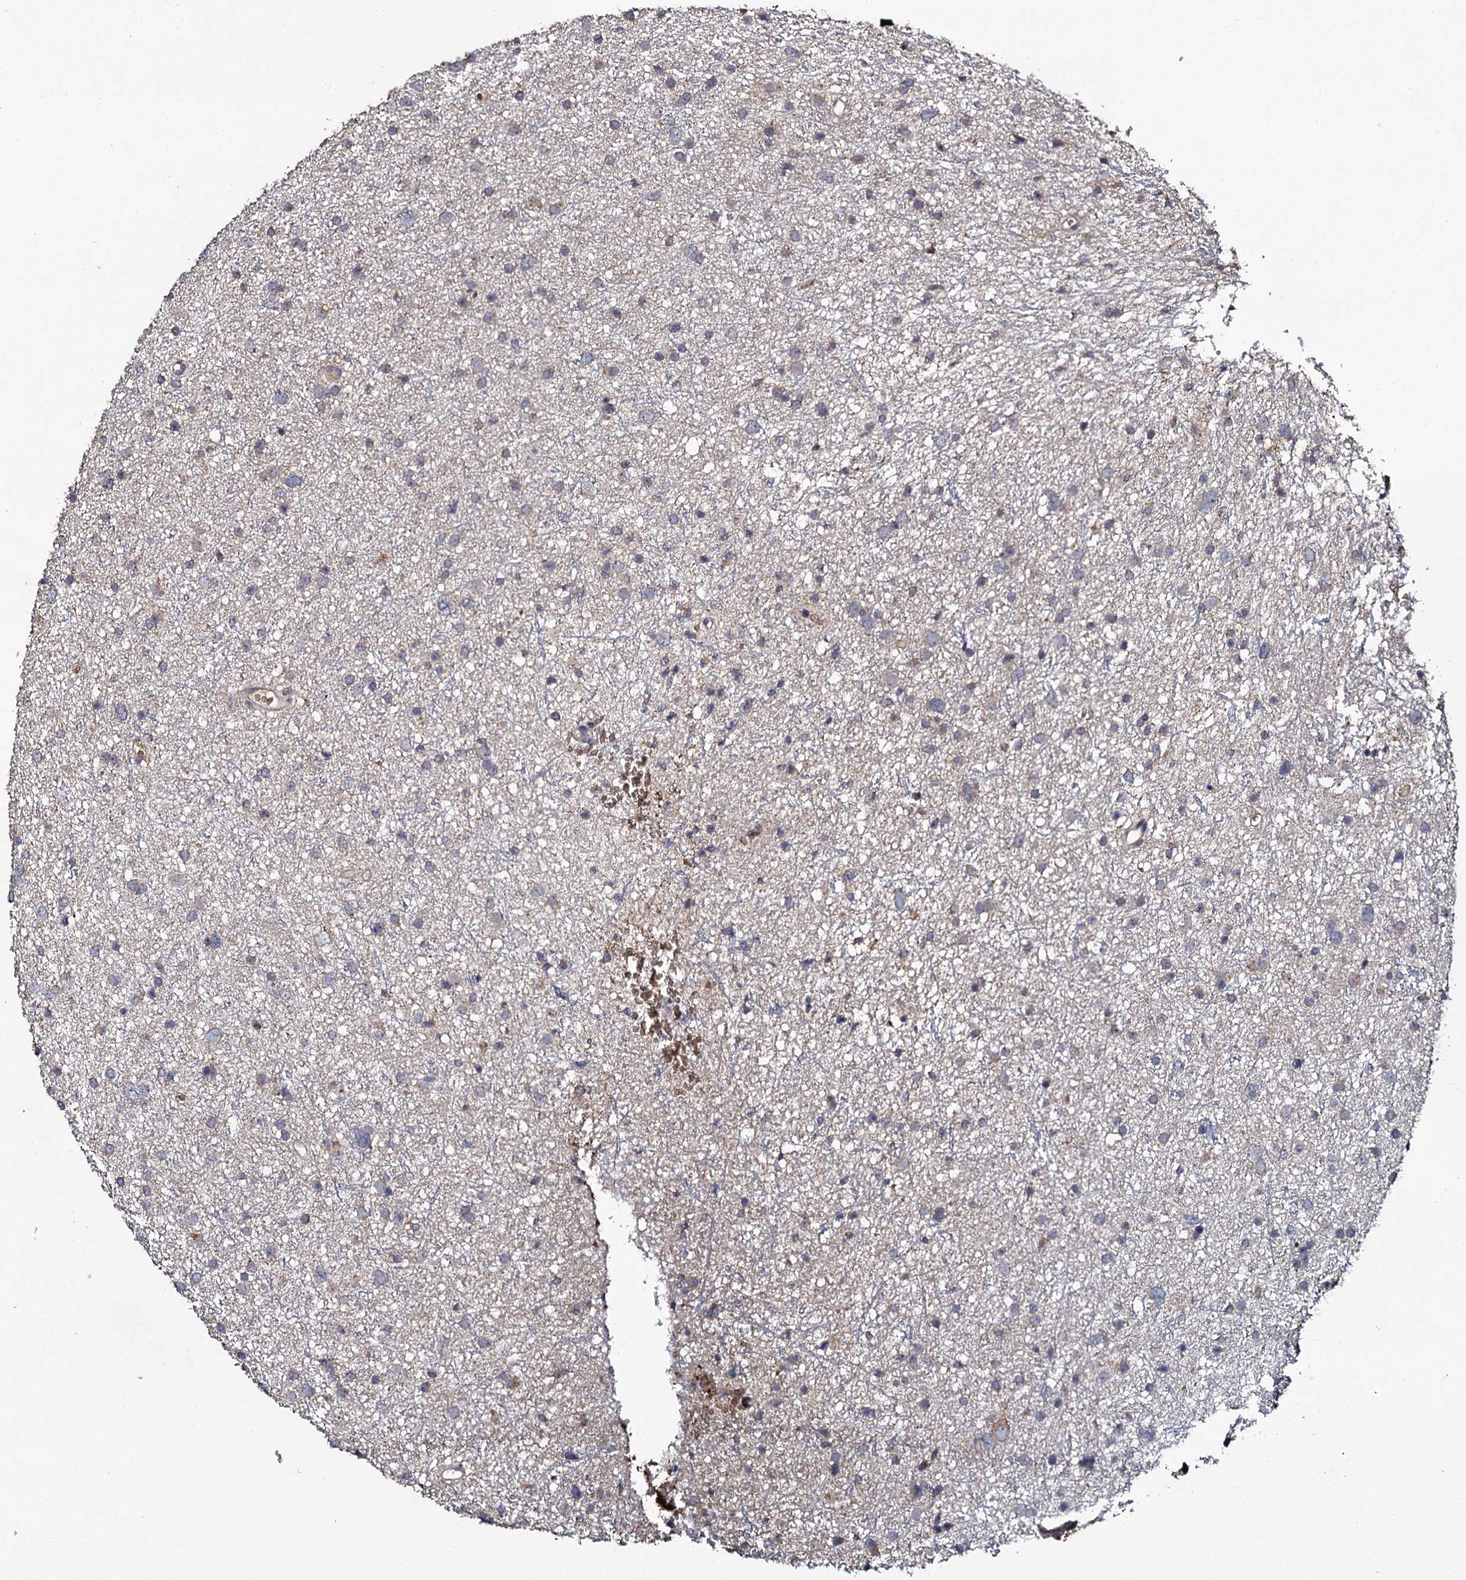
{"staining": {"intensity": "negative", "quantity": "none", "location": "none"}, "tissue": "glioma", "cell_type": "Tumor cells", "image_type": "cancer", "snomed": [{"axis": "morphology", "description": "Glioma, malignant, Low grade"}, {"axis": "topography", "description": "Cerebral cortex"}], "caption": "Immunohistochemical staining of glioma demonstrates no significant expression in tumor cells.", "gene": "LRRC28", "patient": {"sex": "female", "age": 39}}